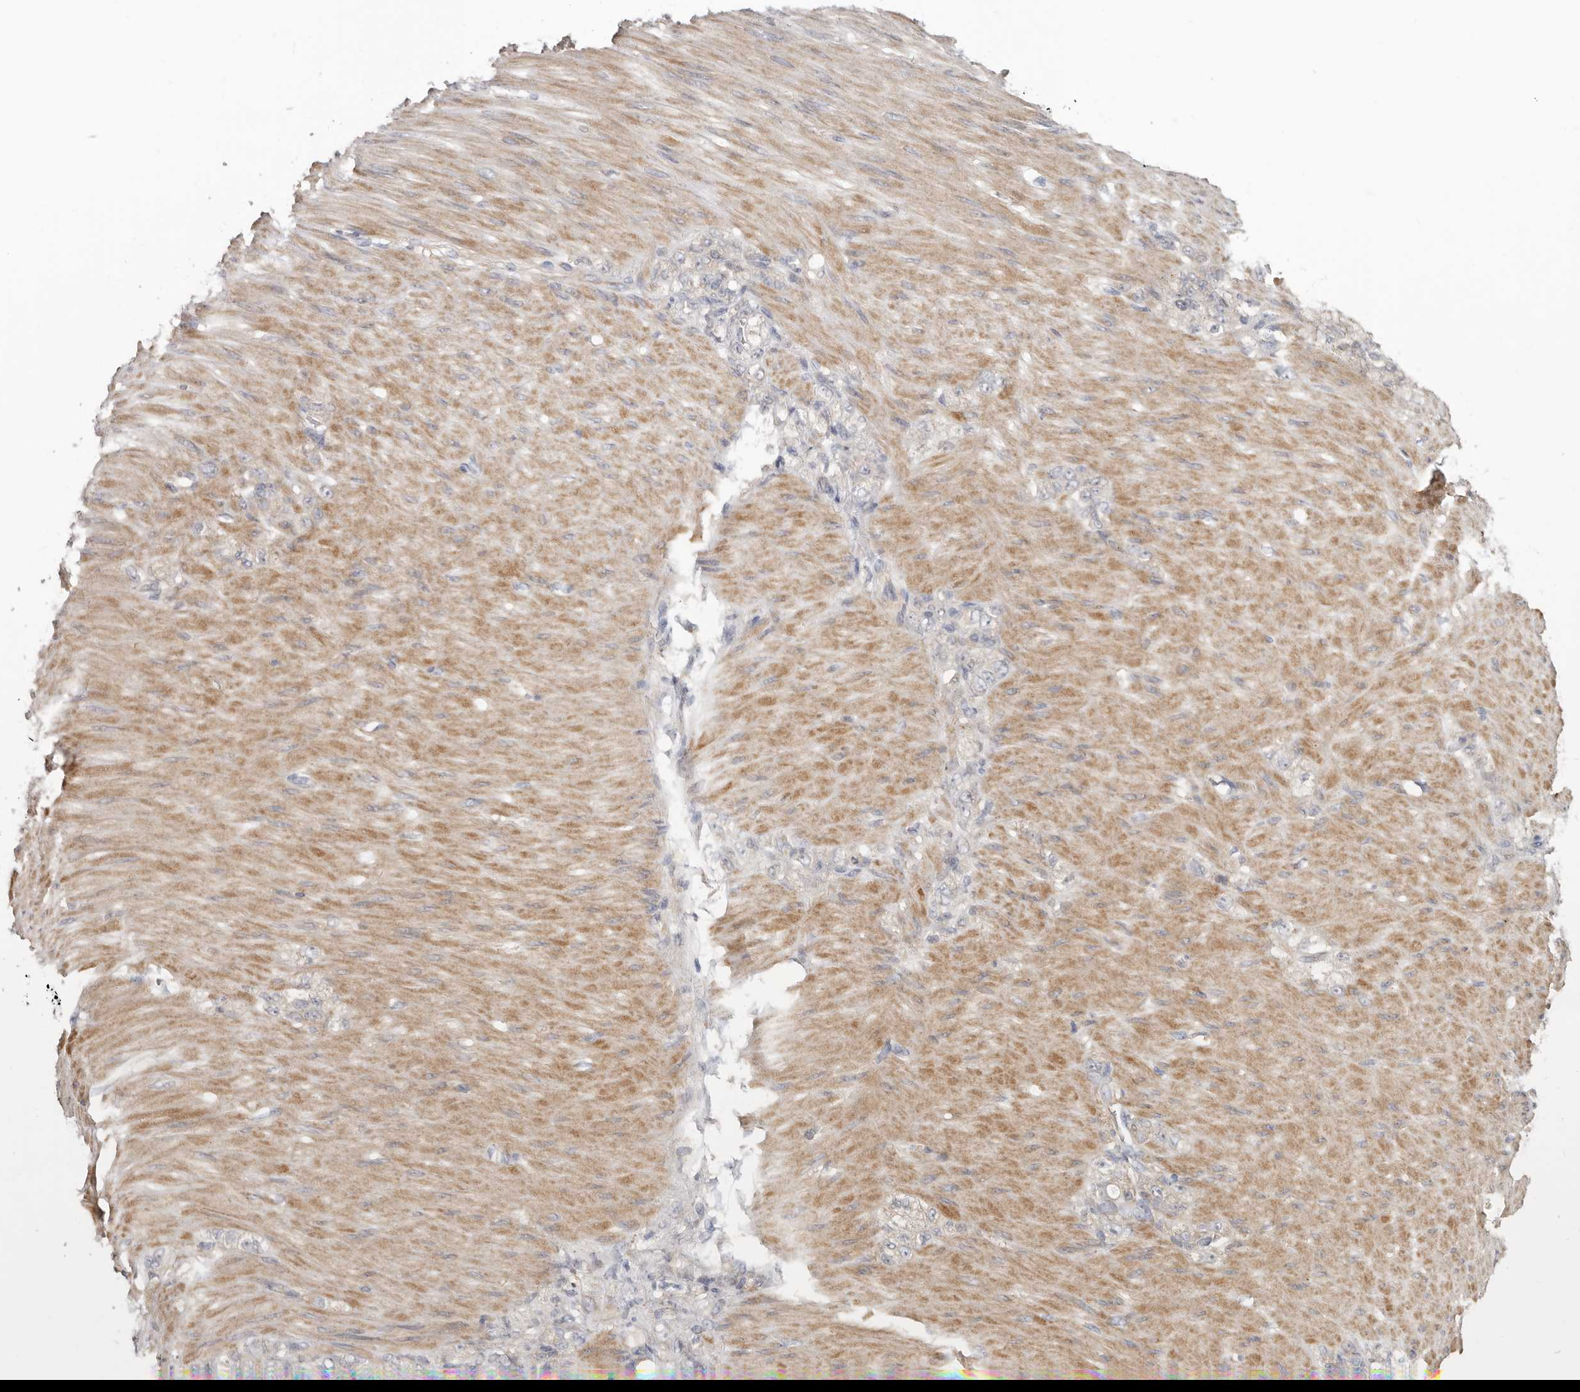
{"staining": {"intensity": "negative", "quantity": "none", "location": "none"}, "tissue": "stomach cancer", "cell_type": "Tumor cells", "image_type": "cancer", "snomed": [{"axis": "morphology", "description": "Normal tissue, NOS"}, {"axis": "morphology", "description": "Adenocarcinoma, NOS"}, {"axis": "topography", "description": "Stomach"}], "caption": "This is an IHC photomicrograph of adenocarcinoma (stomach). There is no expression in tumor cells.", "gene": "MSRB2", "patient": {"sex": "male", "age": 82}}